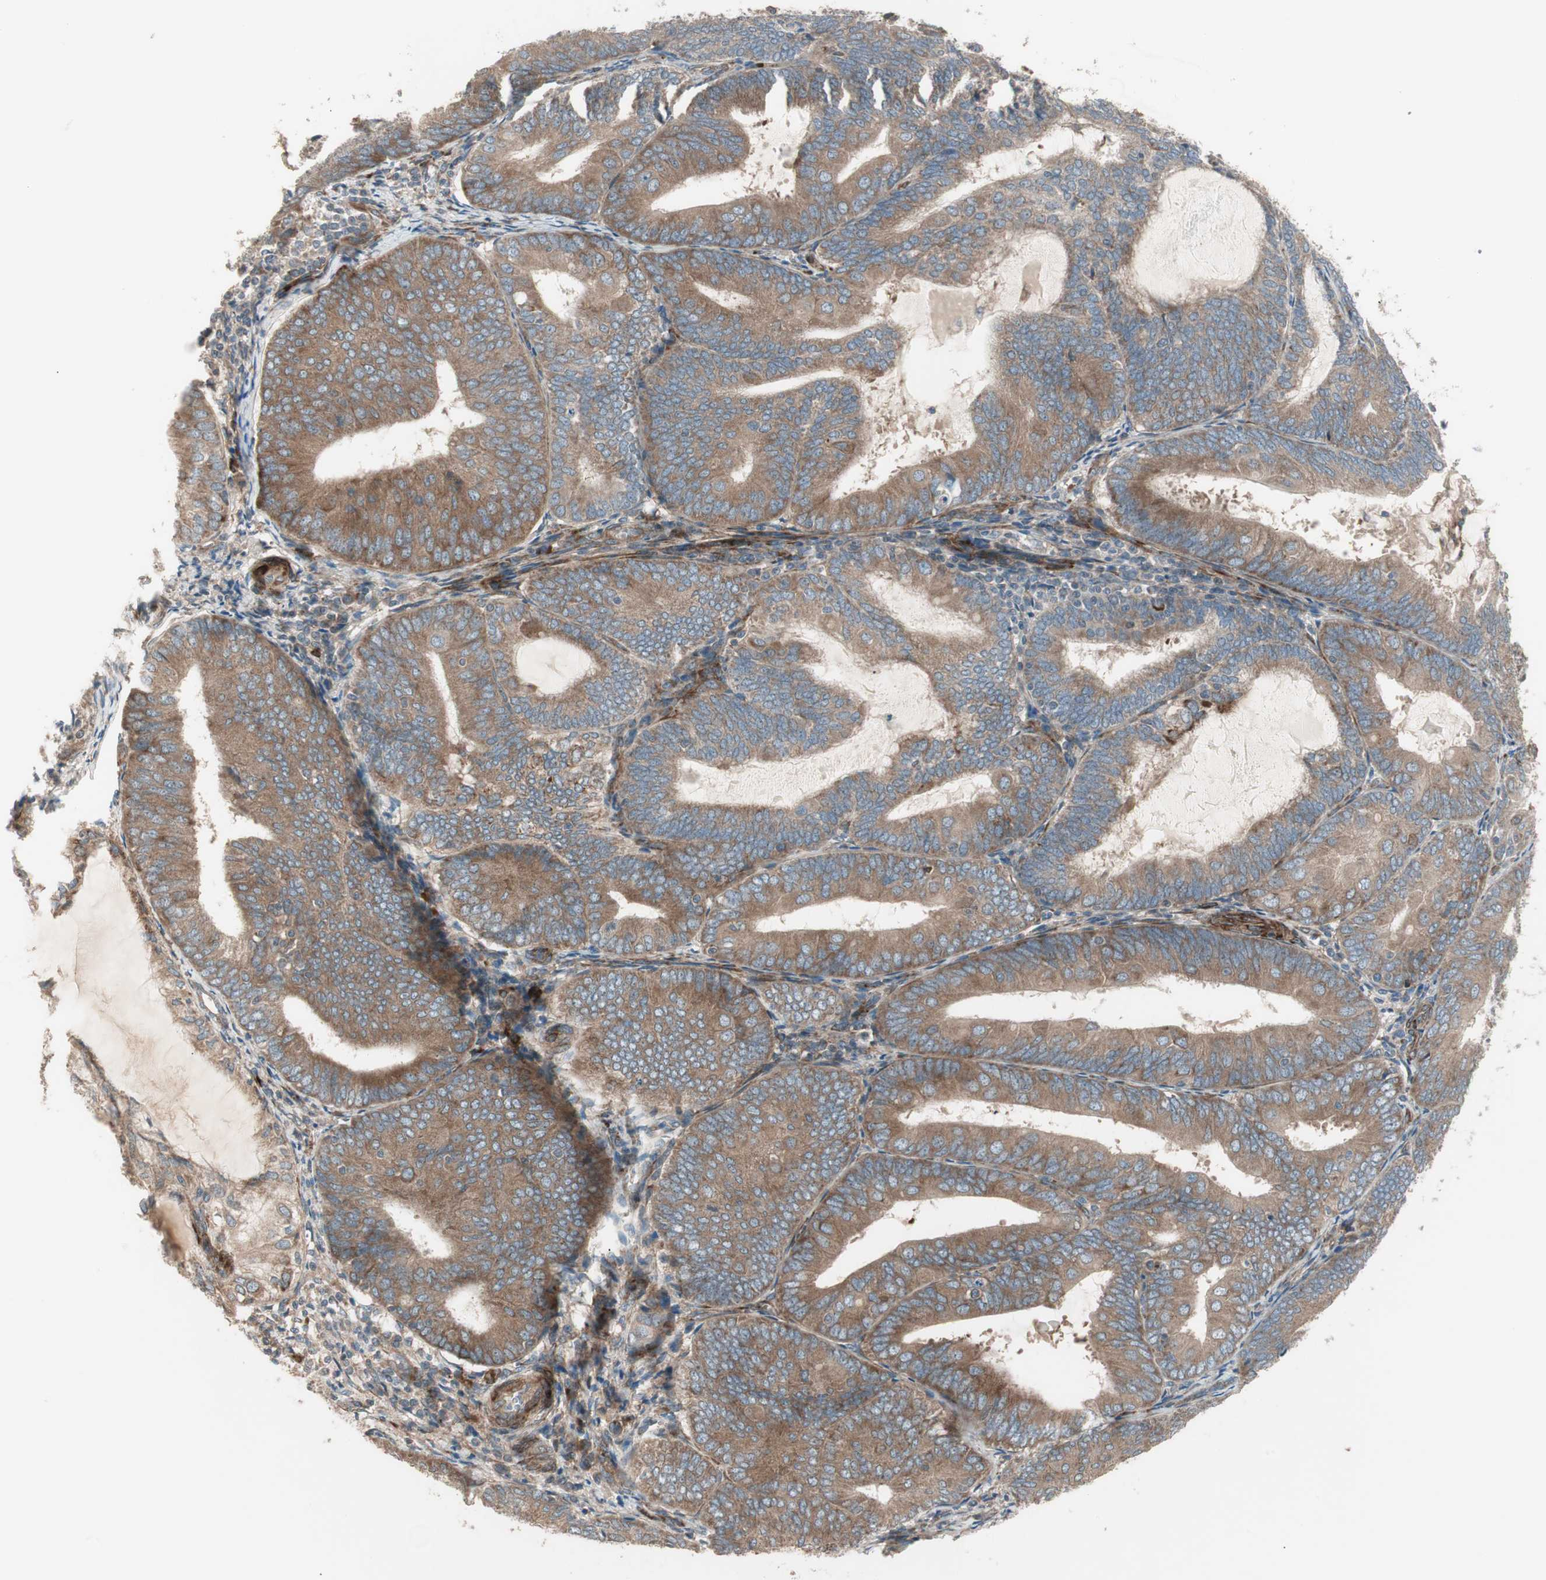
{"staining": {"intensity": "moderate", "quantity": ">75%", "location": "cytoplasmic/membranous"}, "tissue": "endometrial cancer", "cell_type": "Tumor cells", "image_type": "cancer", "snomed": [{"axis": "morphology", "description": "Adenocarcinoma, NOS"}, {"axis": "topography", "description": "Endometrium"}], "caption": "IHC of human endometrial adenocarcinoma demonstrates medium levels of moderate cytoplasmic/membranous positivity in approximately >75% of tumor cells.", "gene": "PPP2R5E", "patient": {"sex": "female", "age": 81}}